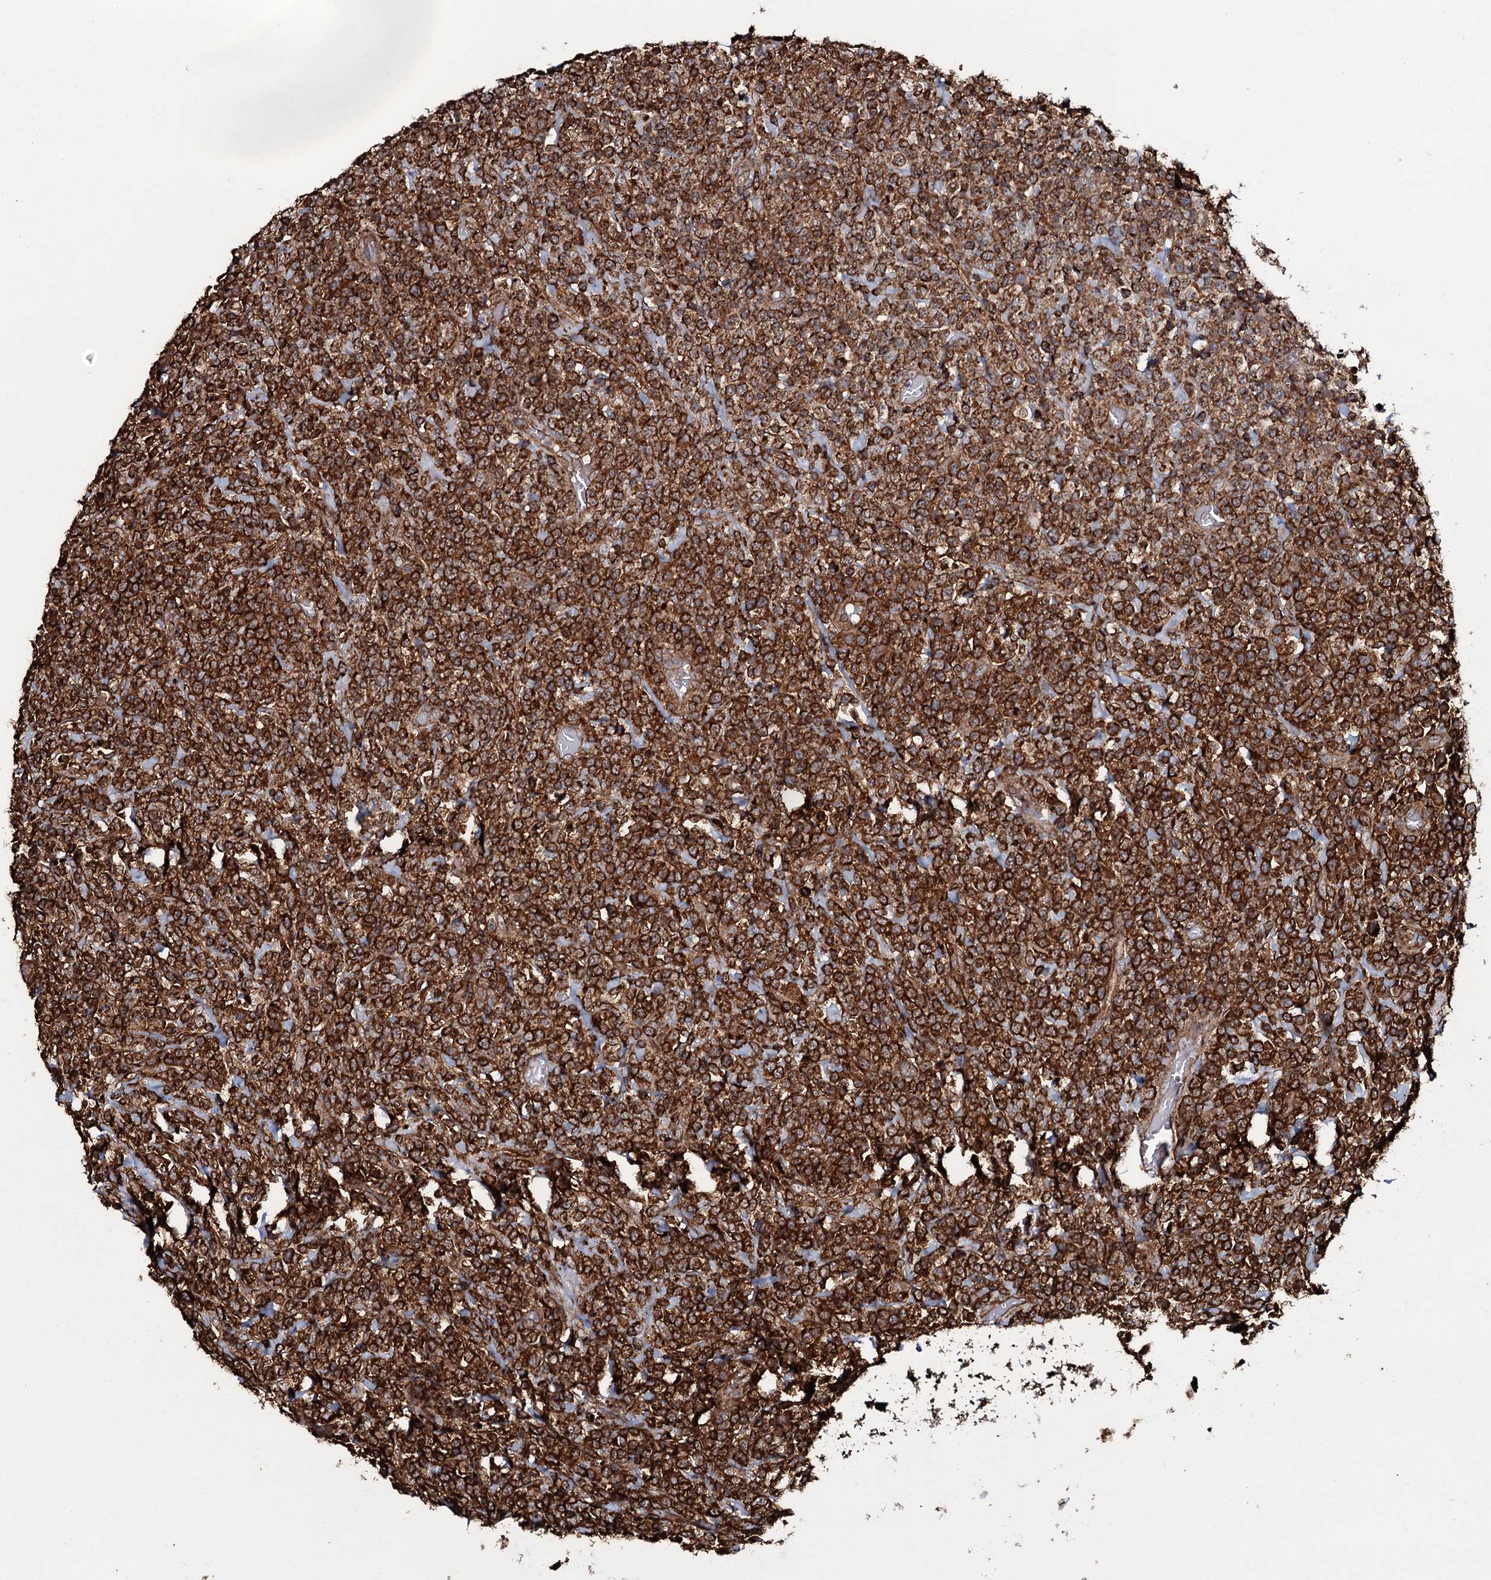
{"staining": {"intensity": "strong", "quantity": ">75%", "location": "cytoplasmic/membranous"}, "tissue": "lymphoma", "cell_type": "Tumor cells", "image_type": "cancer", "snomed": [{"axis": "morphology", "description": "Malignant lymphoma, non-Hodgkin's type, High grade"}, {"axis": "topography", "description": "Colon"}], "caption": "The photomicrograph displays staining of lymphoma, revealing strong cytoplasmic/membranous protein staining (brown color) within tumor cells.", "gene": "VWA8", "patient": {"sex": "female", "age": 53}}